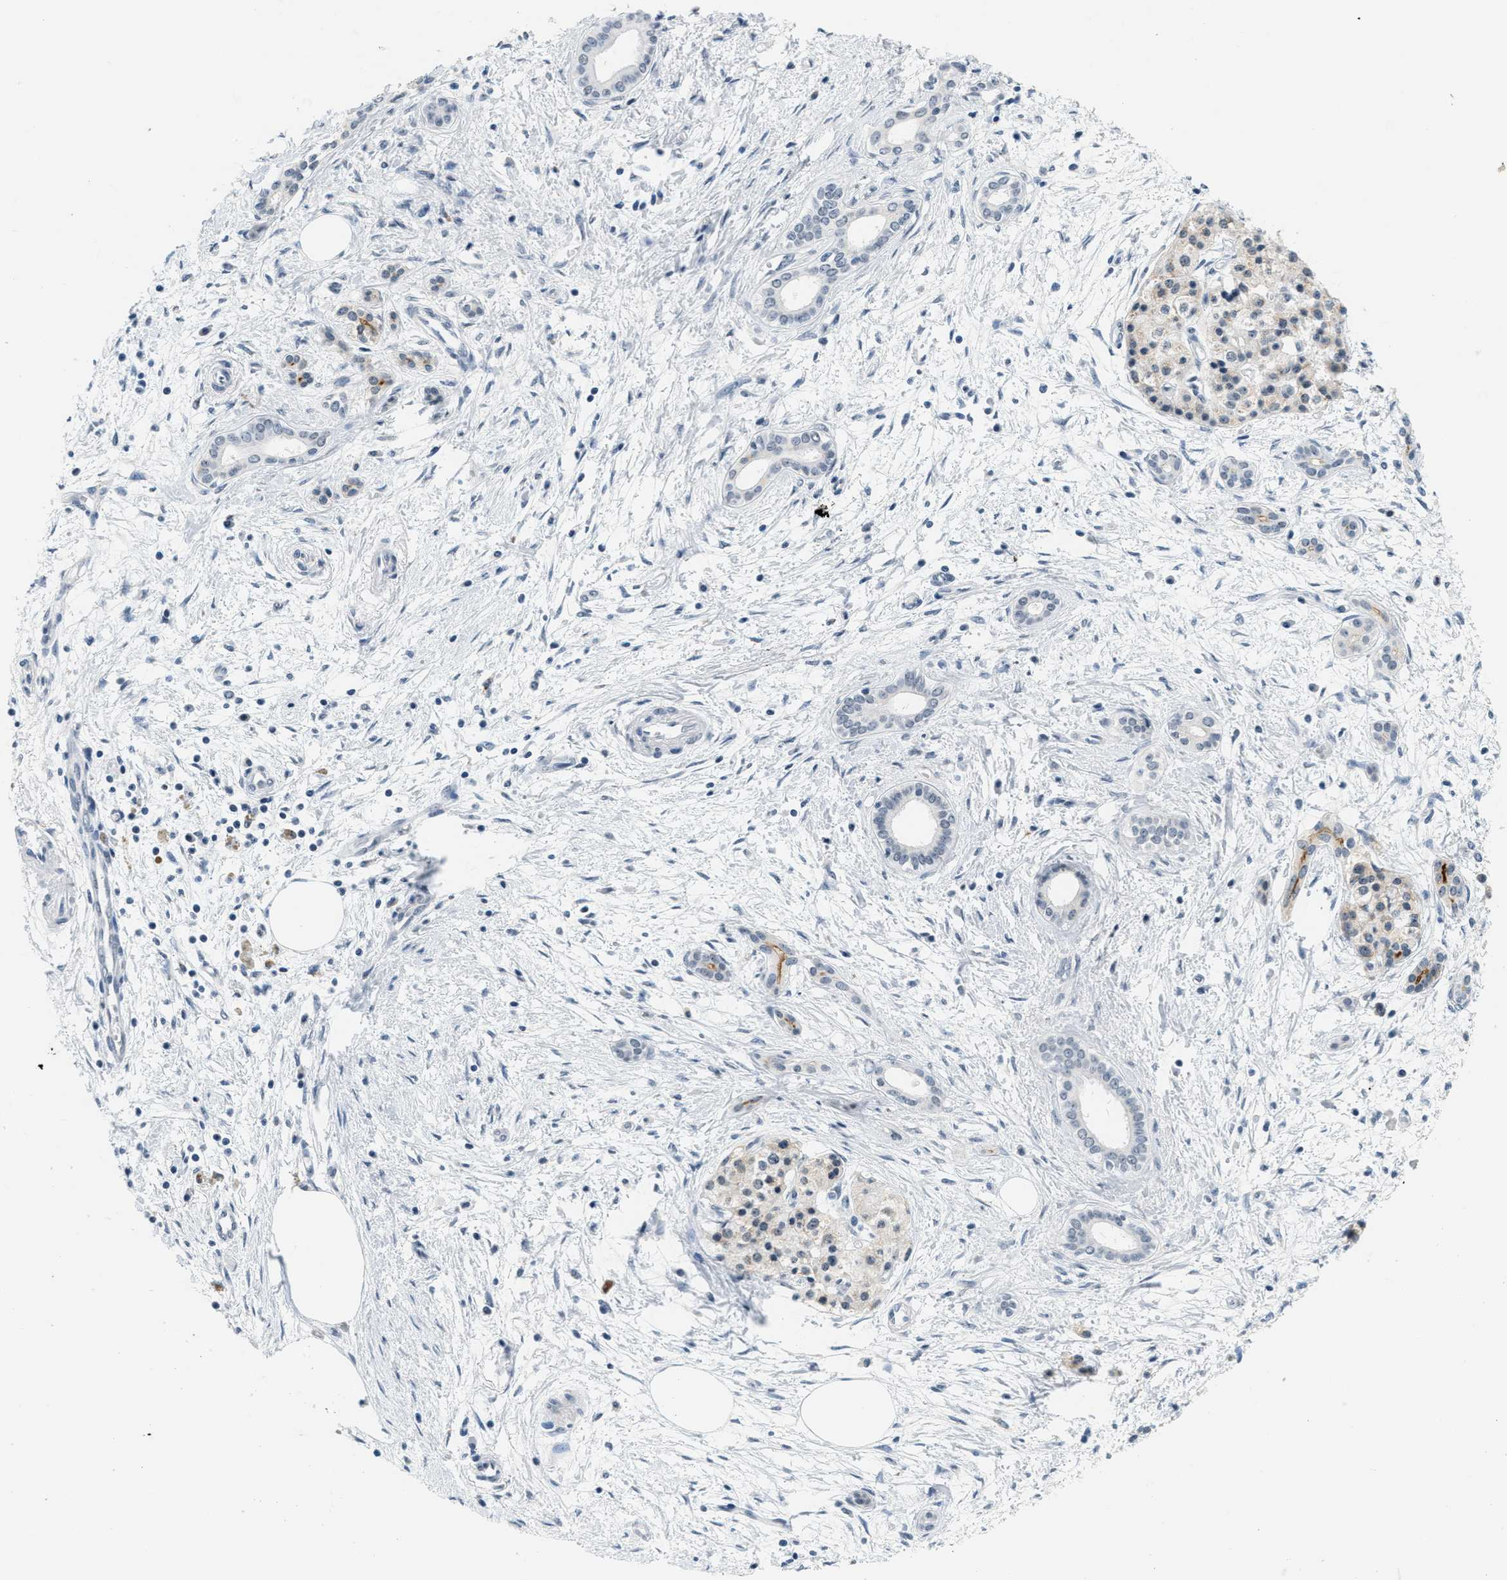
{"staining": {"intensity": "negative", "quantity": "none", "location": "none"}, "tissue": "pancreatic cancer", "cell_type": "Tumor cells", "image_type": "cancer", "snomed": [{"axis": "morphology", "description": "Adenocarcinoma, NOS"}, {"axis": "topography", "description": "Pancreas"}], "caption": "This is an IHC image of human pancreatic adenocarcinoma. There is no staining in tumor cells.", "gene": "CA4", "patient": {"sex": "female", "age": 70}}